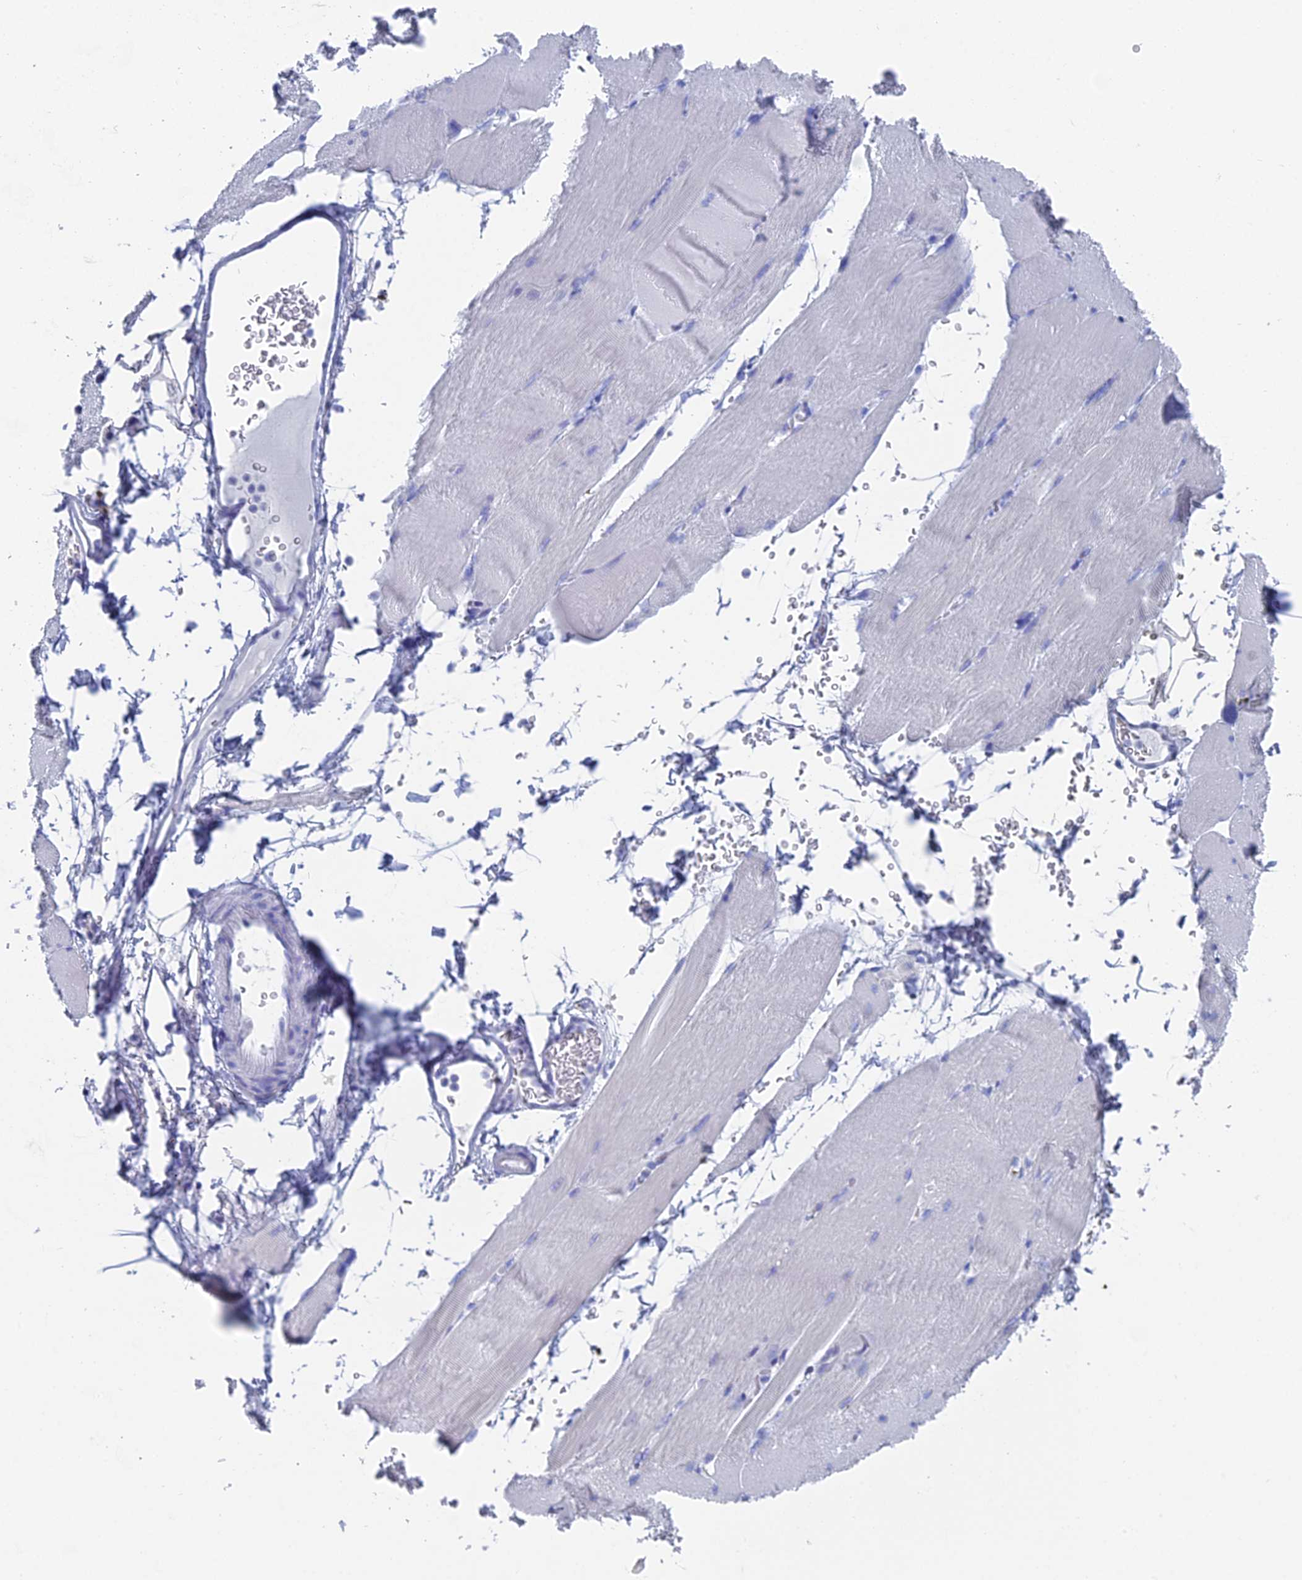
{"staining": {"intensity": "negative", "quantity": "none", "location": "none"}, "tissue": "skeletal muscle", "cell_type": "Myocytes", "image_type": "normal", "snomed": [{"axis": "morphology", "description": "Normal tissue, NOS"}, {"axis": "topography", "description": "Skeletal muscle"}, {"axis": "topography", "description": "Parathyroid gland"}], "caption": "Myocytes show no significant positivity in unremarkable skeletal muscle.", "gene": "ENPP3", "patient": {"sex": "female", "age": 37}}